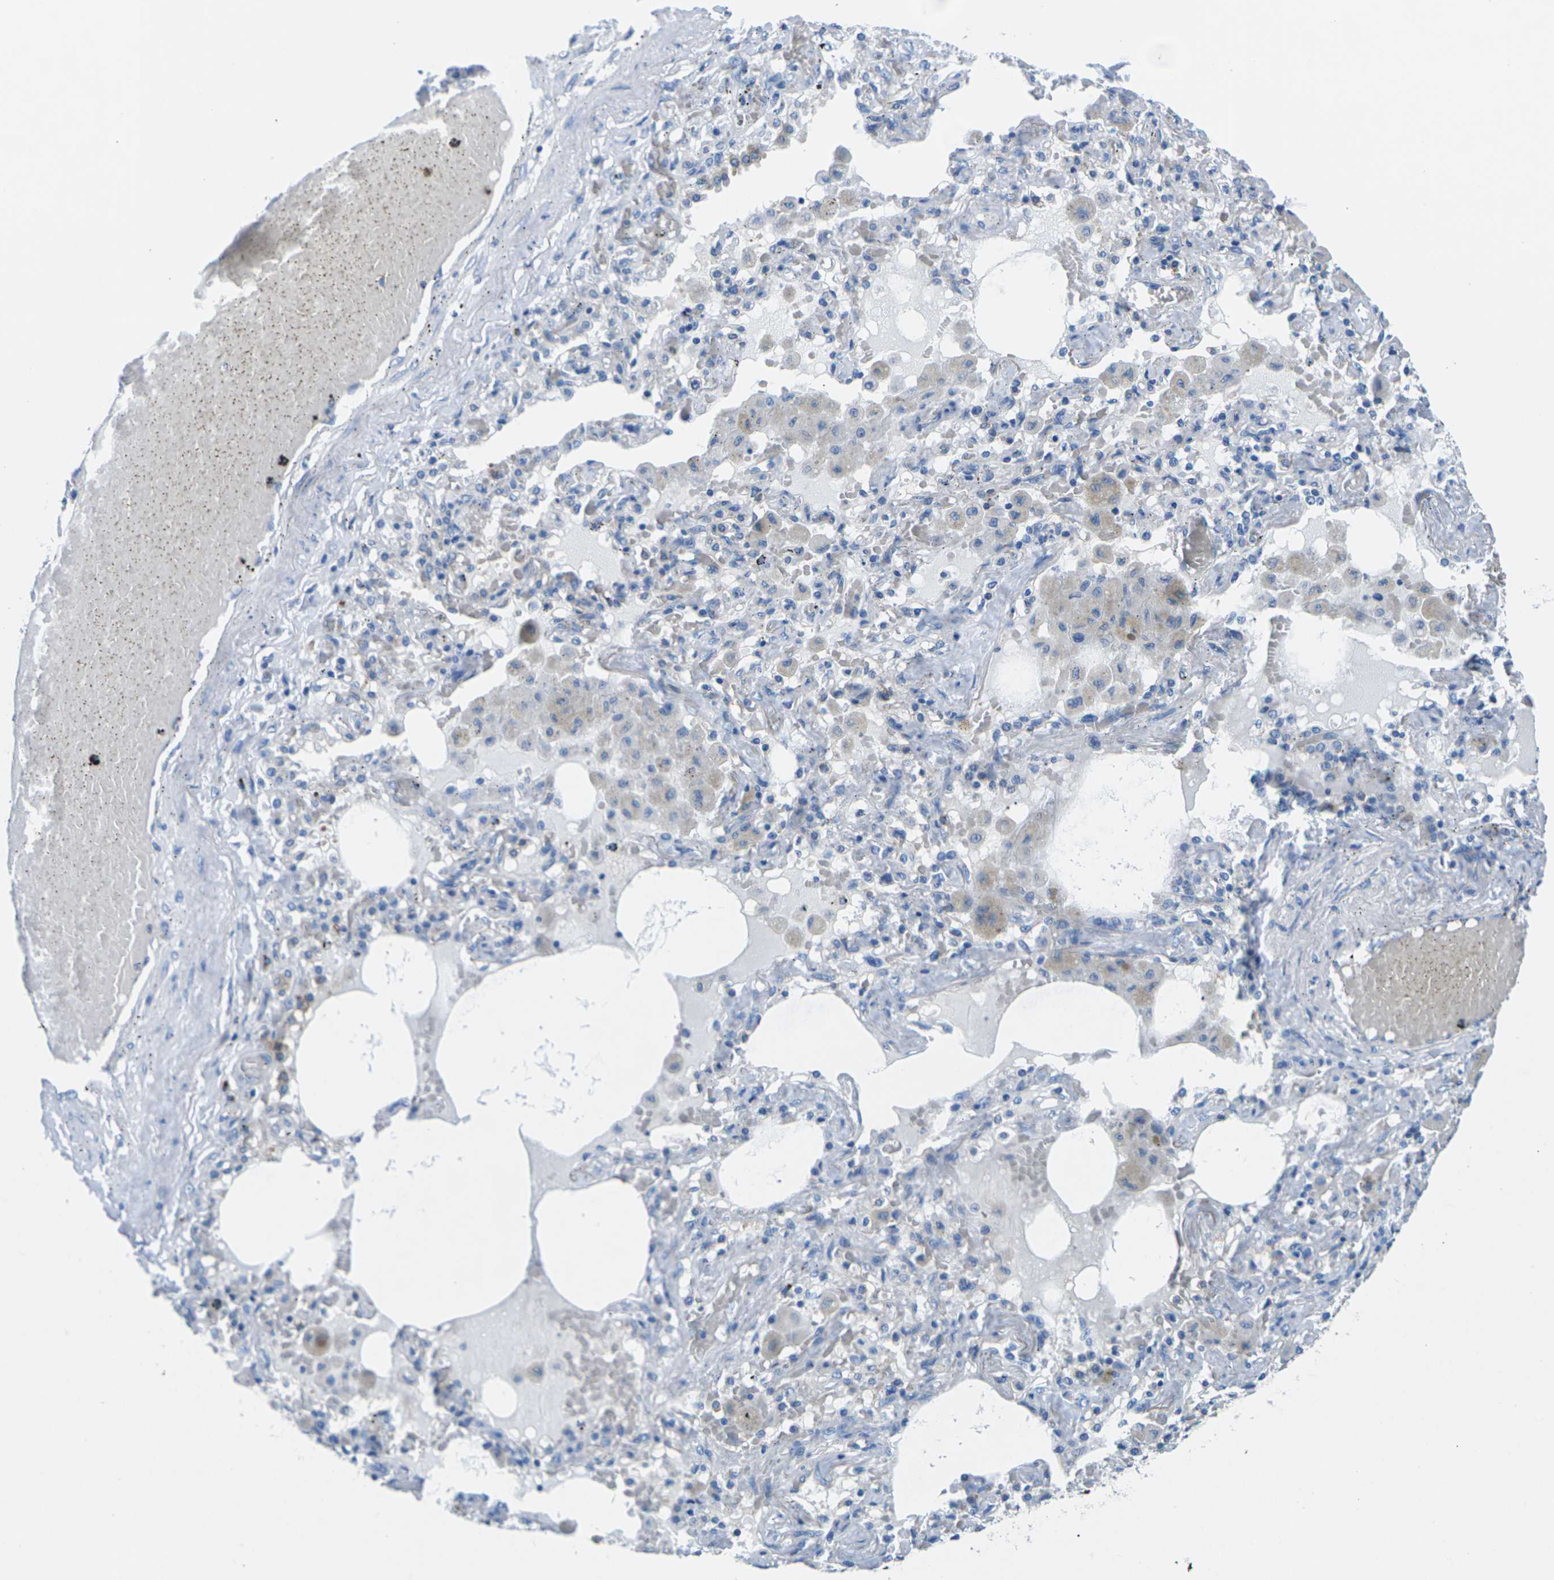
{"staining": {"intensity": "negative", "quantity": "none", "location": "none"}, "tissue": "lung cancer", "cell_type": "Tumor cells", "image_type": "cancer", "snomed": [{"axis": "morphology", "description": "Squamous cell carcinoma, NOS"}, {"axis": "topography", "description": "Lung"}], "caption": "Tumor cells are negative for brown protein staining in lung cancer.", "gene": "SYNGR2", "patient": {"sex": "female", "age": 47}}